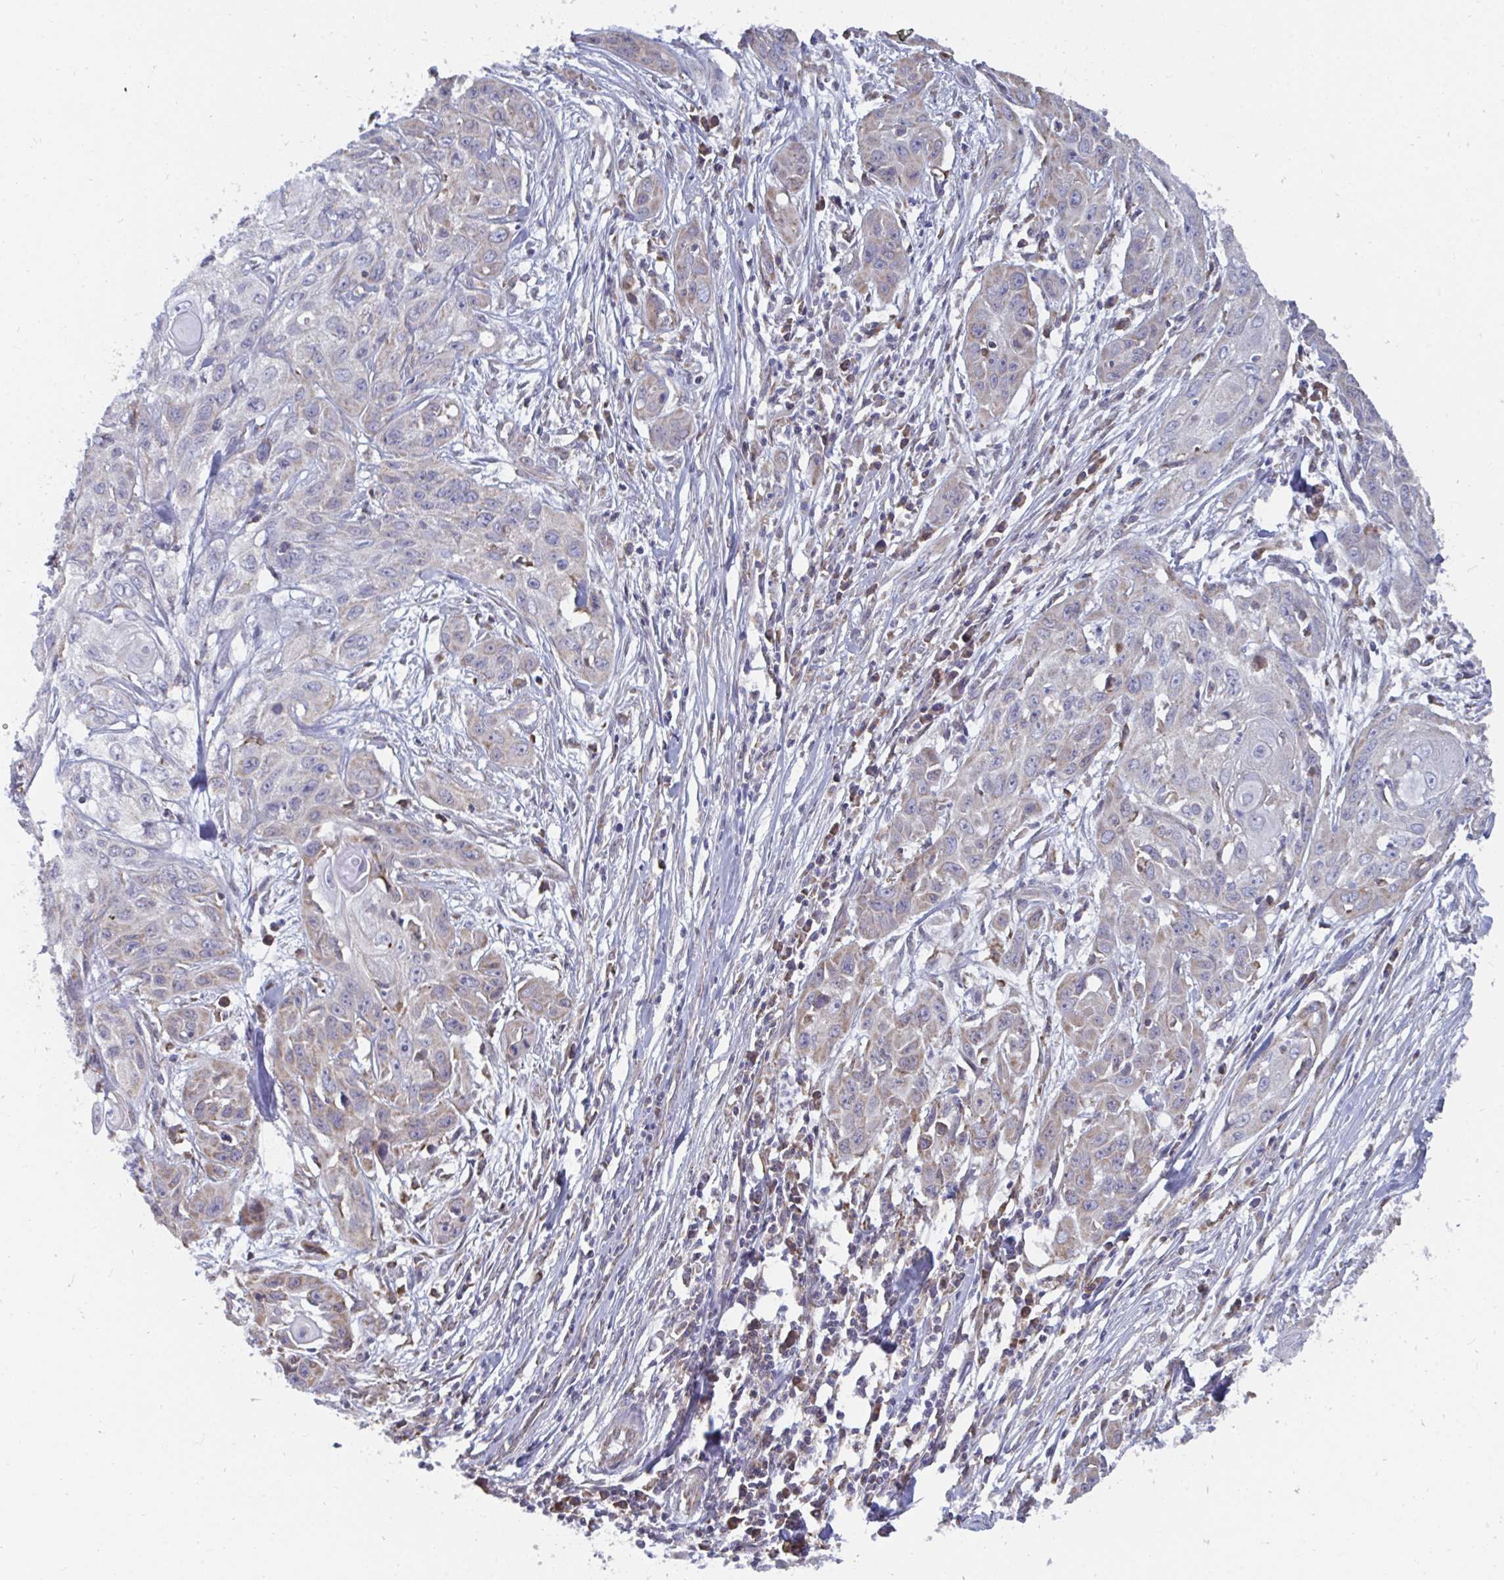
{"staining": {"intensity": "weak", "quantity": "25%-75%", "location": "cytoplasmic/membranous"}, "tissue": "skin cancer", "cell_type": "Tumor cells", "image_type": "cancer", "snomed": [{"axis": "morphology", "description": "Squamous cell carcinoma, NOS"}, {"axis": "topography", "description": "Skin"}, {"axis": "topography", "description": "Vulva"}], "caption": "This is an image of immunohistochemistry staining of squamous cell carcinoma (skin), which shows weak positivity in the cytoplasmic/membranous of tumor cells.", "gene": "ELAVL1", "patient": {"sex": "female", "age": 83}}